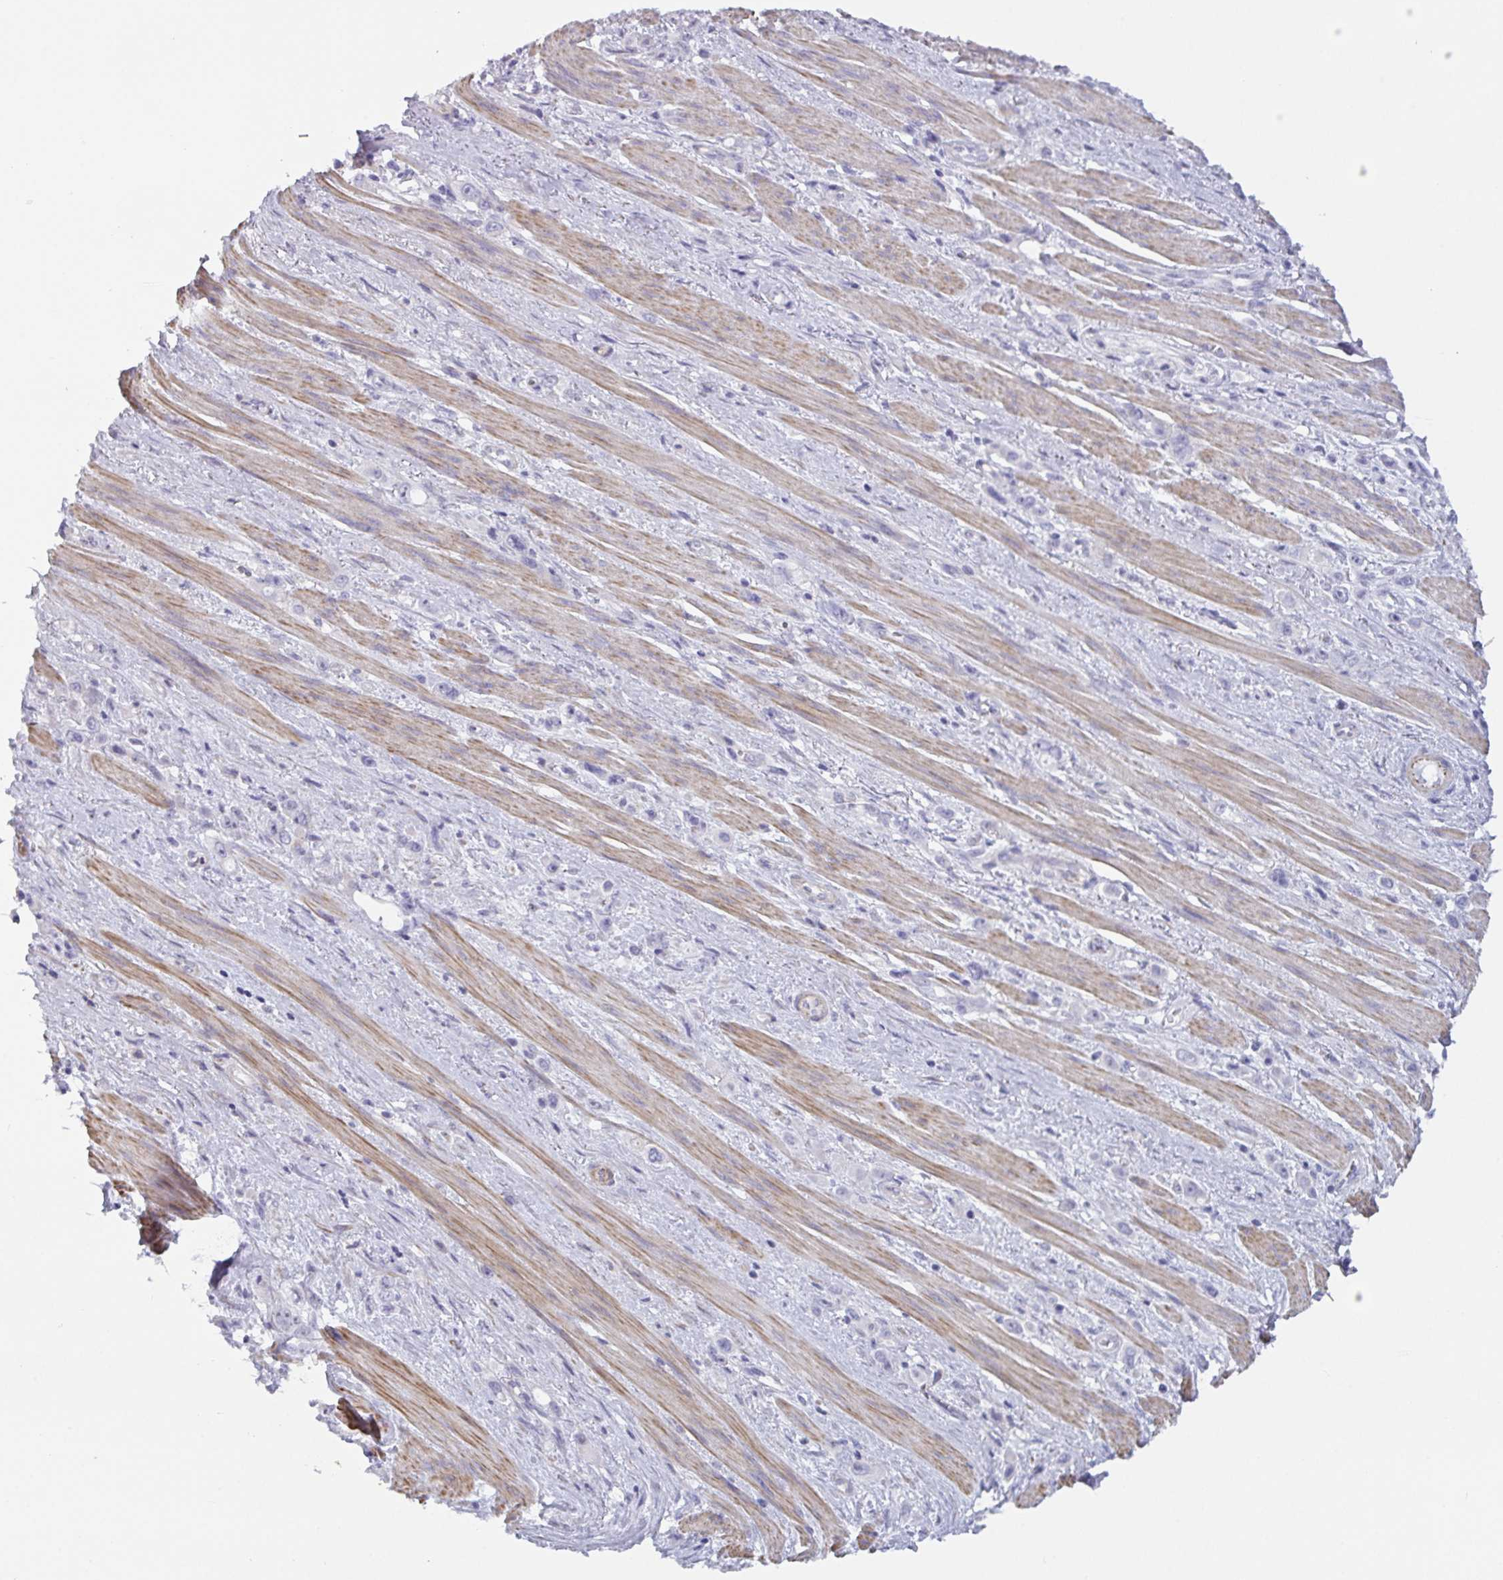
{"staining": {"intensity": "negative", "quantity": "none", "location": "none"}, "tissue": "stomach cancer", "cell_type": "Tumor cells", "image_type": "cancer", "snomed": [{"axis": "morphology", "description": "Adenocarcinoma, NOS"}, {"axis": "topography", "description": "Stomach, upper"}], "caption": "Immunohistochemistry (IHC) of stomach cancer demonstrates no expression in tumor cells.", "gene": "OR5P3", "patient": {"sex": "male", "age": 75}}